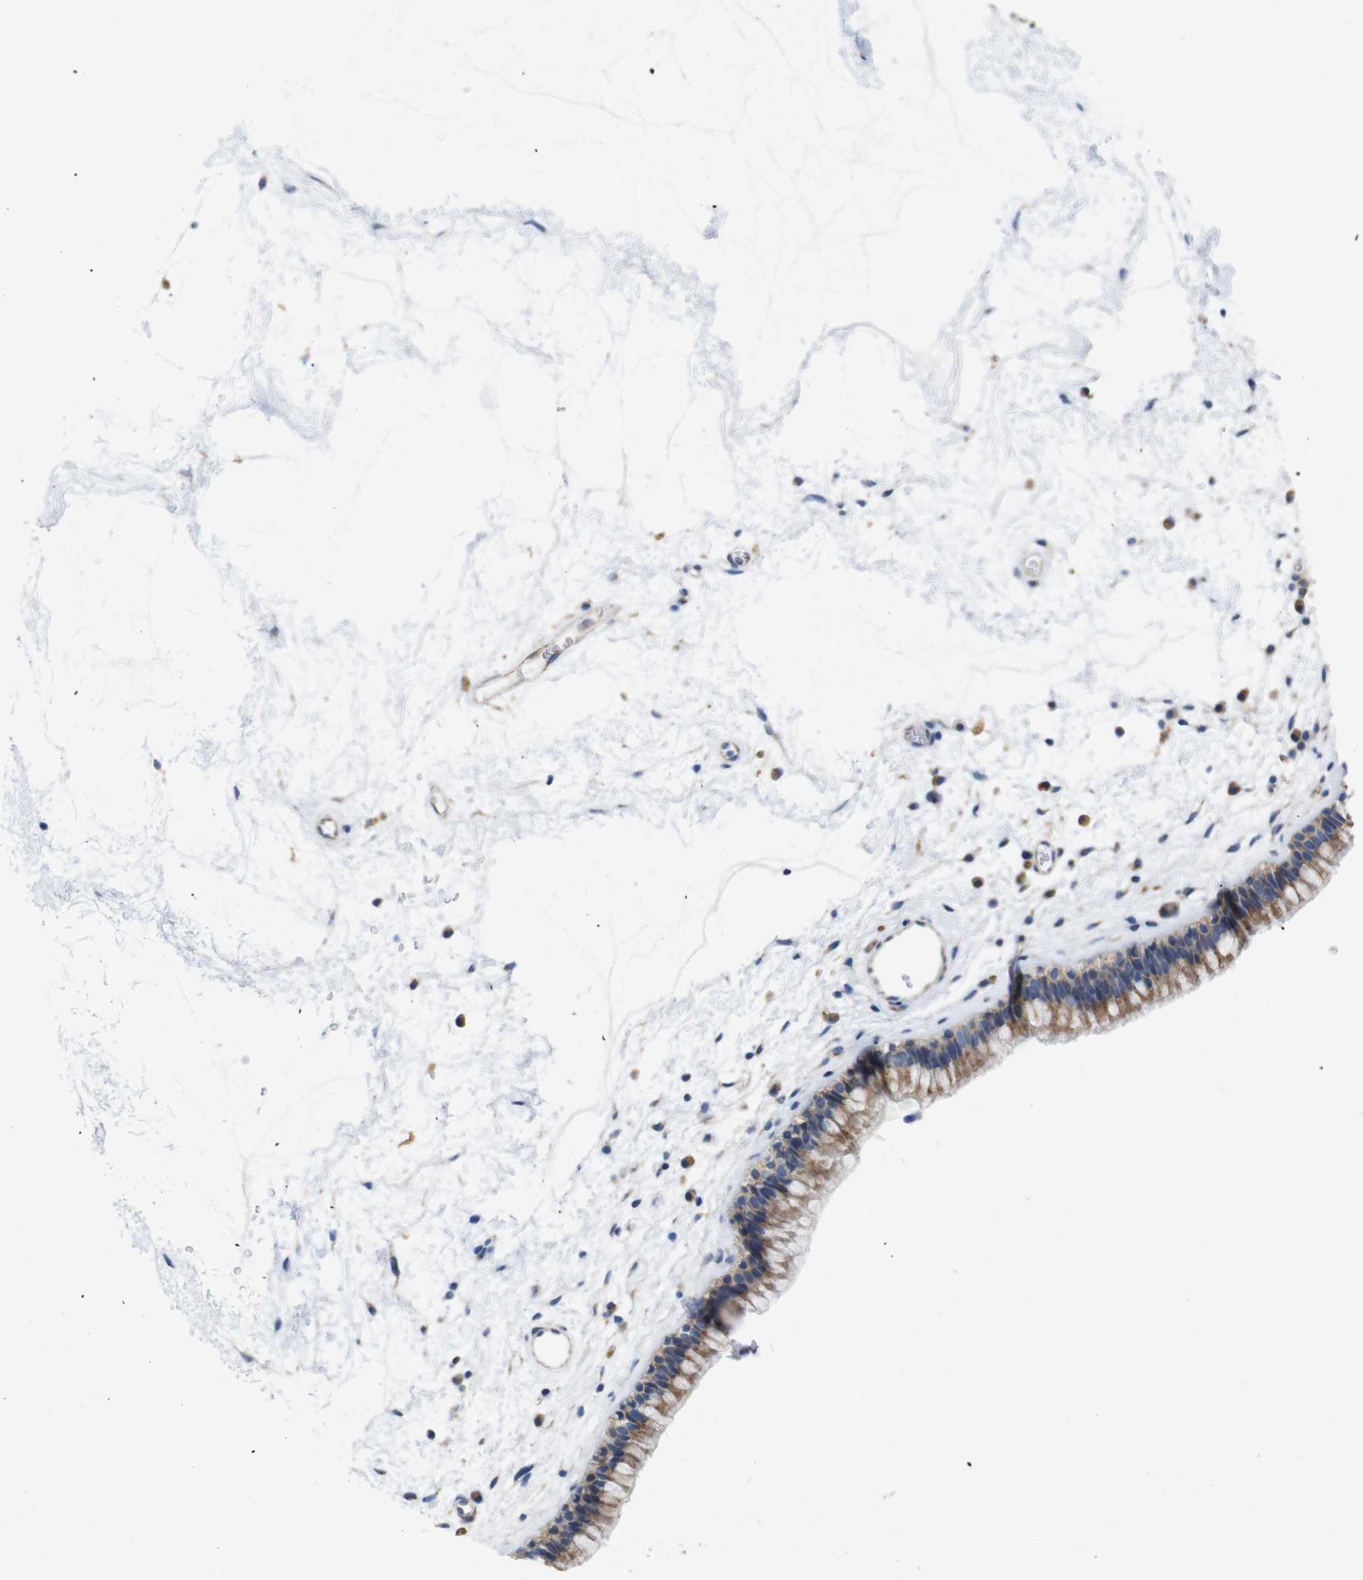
{"staining": {"intensity": "moderate", "quantity": ">75%", "location": "cytoplasmic/membranous"}, "tissue": "nasopharynx", "cell_type": "Respiratory epithelial cells", "image_type": "normal", "snomed": [{"axis": "morphology", "description": "Normal tissue, NOS"}, {"axis": "morphology", "description": "Inflammation, NOS"}, {"axis": "topography", "description": "Nasopharynx"}], "caption": "Immunohistochemical staining of normal human nasopharynx shows >75% levels of moderate cytoplasmic/membranous protein expression in about >75% of respiratory epithelial cells.", "gene": "FAM171B", "patient": {"sex": "male", "age": 48}}